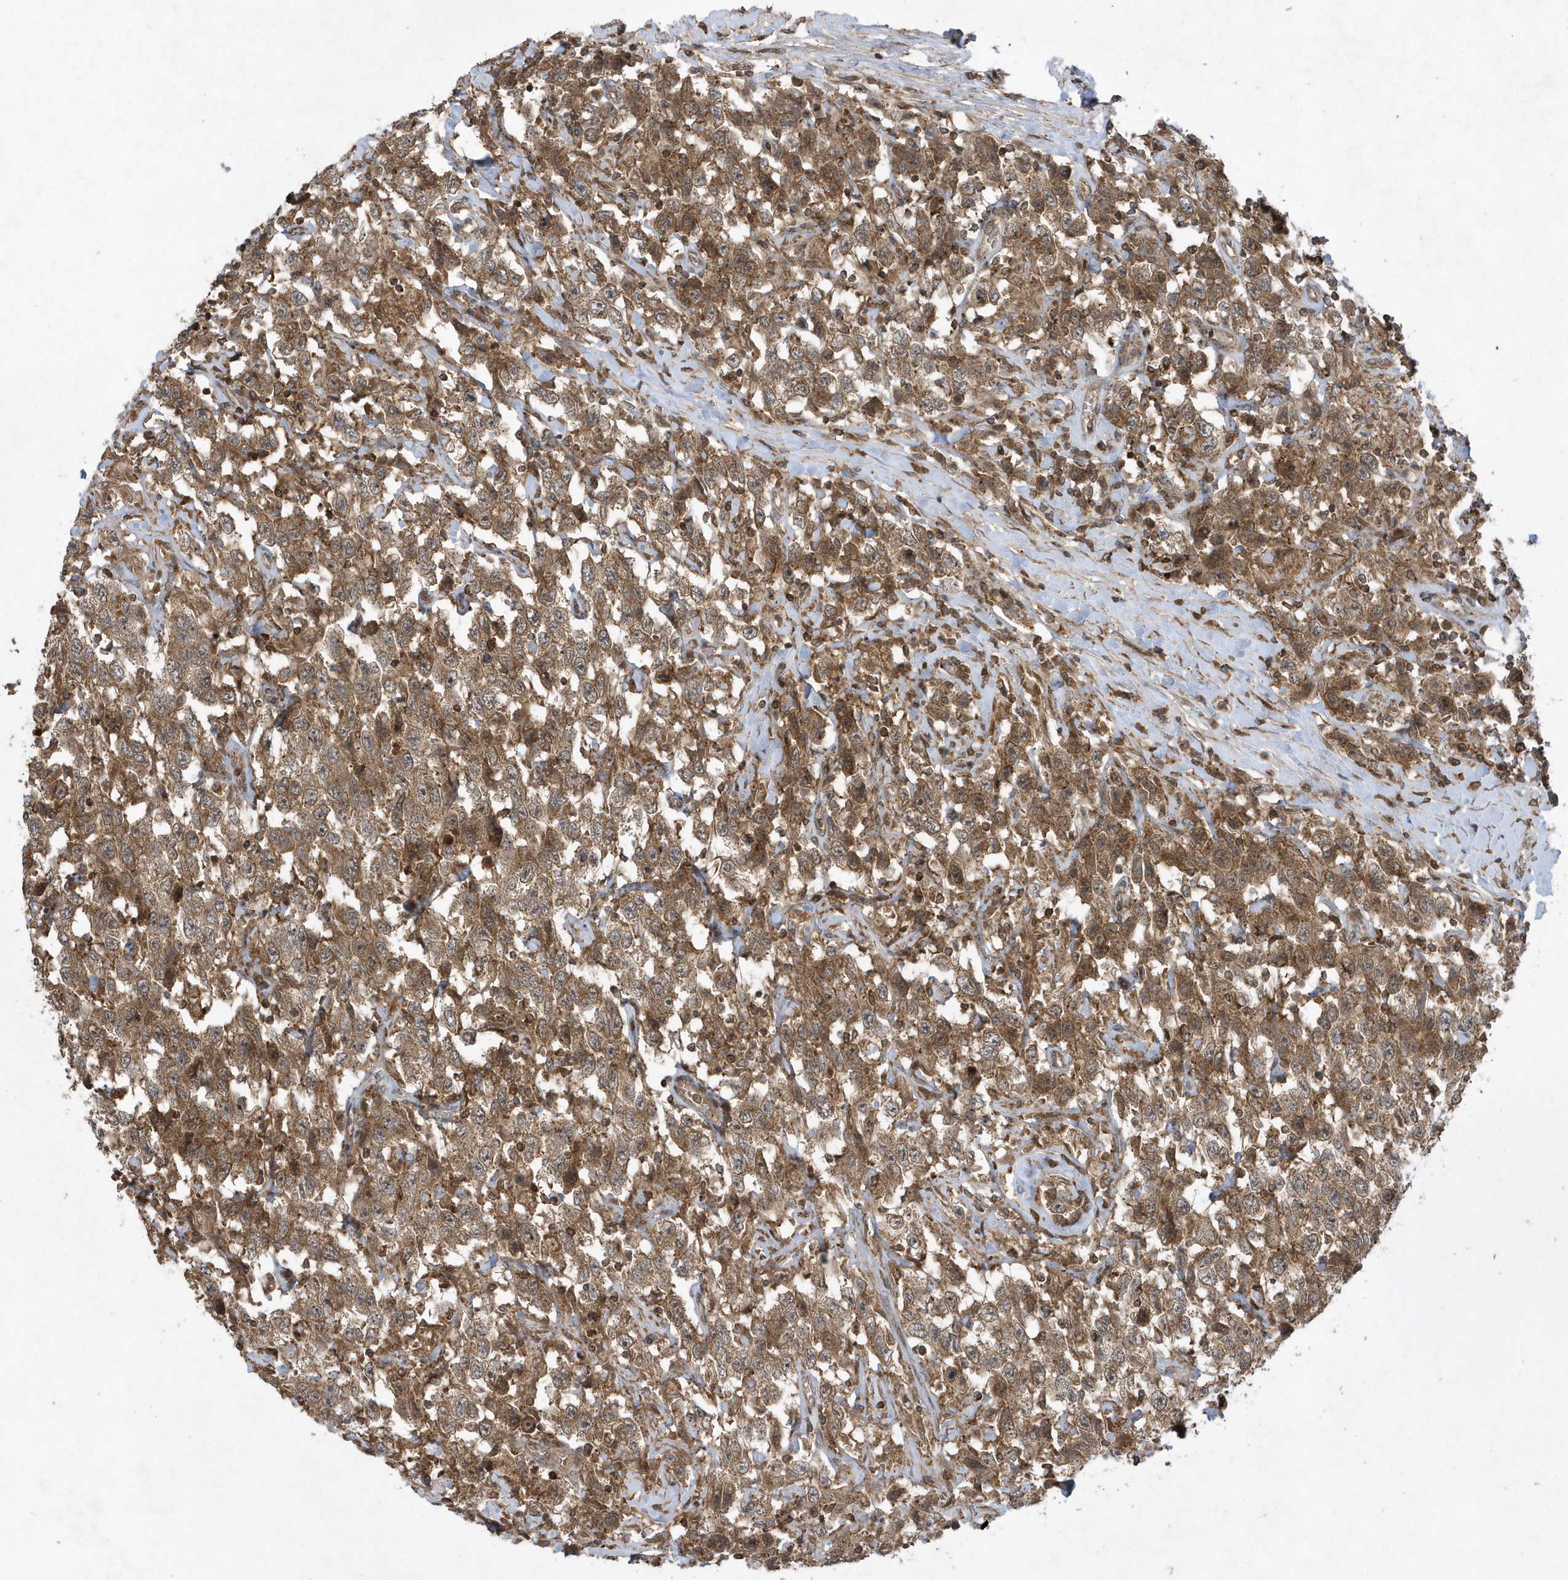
{"staining": {"intensity": "moderate", "quantity": ">75%", "location": "cytoplasmic/membranous"}, "tissue": "testis cancer", "cell_type": "Tumor cells", "image_type": "cancer", "snomed": [{"axis": "morphology", "description": "Seminoma, NOS"}, {"axis": "topography", "description": "Testis"}], "caption": "An immunohistochemistry (IHC) micrograph of tumor tissue is shown. Protein staining in brown labels moderate cytoplasmic/membranous positivity in testis seminoma within tumor cells. Nuclei are stained in blue.", "gene": "STAMBP", "patient": {"sex": "male", "age": 41}}